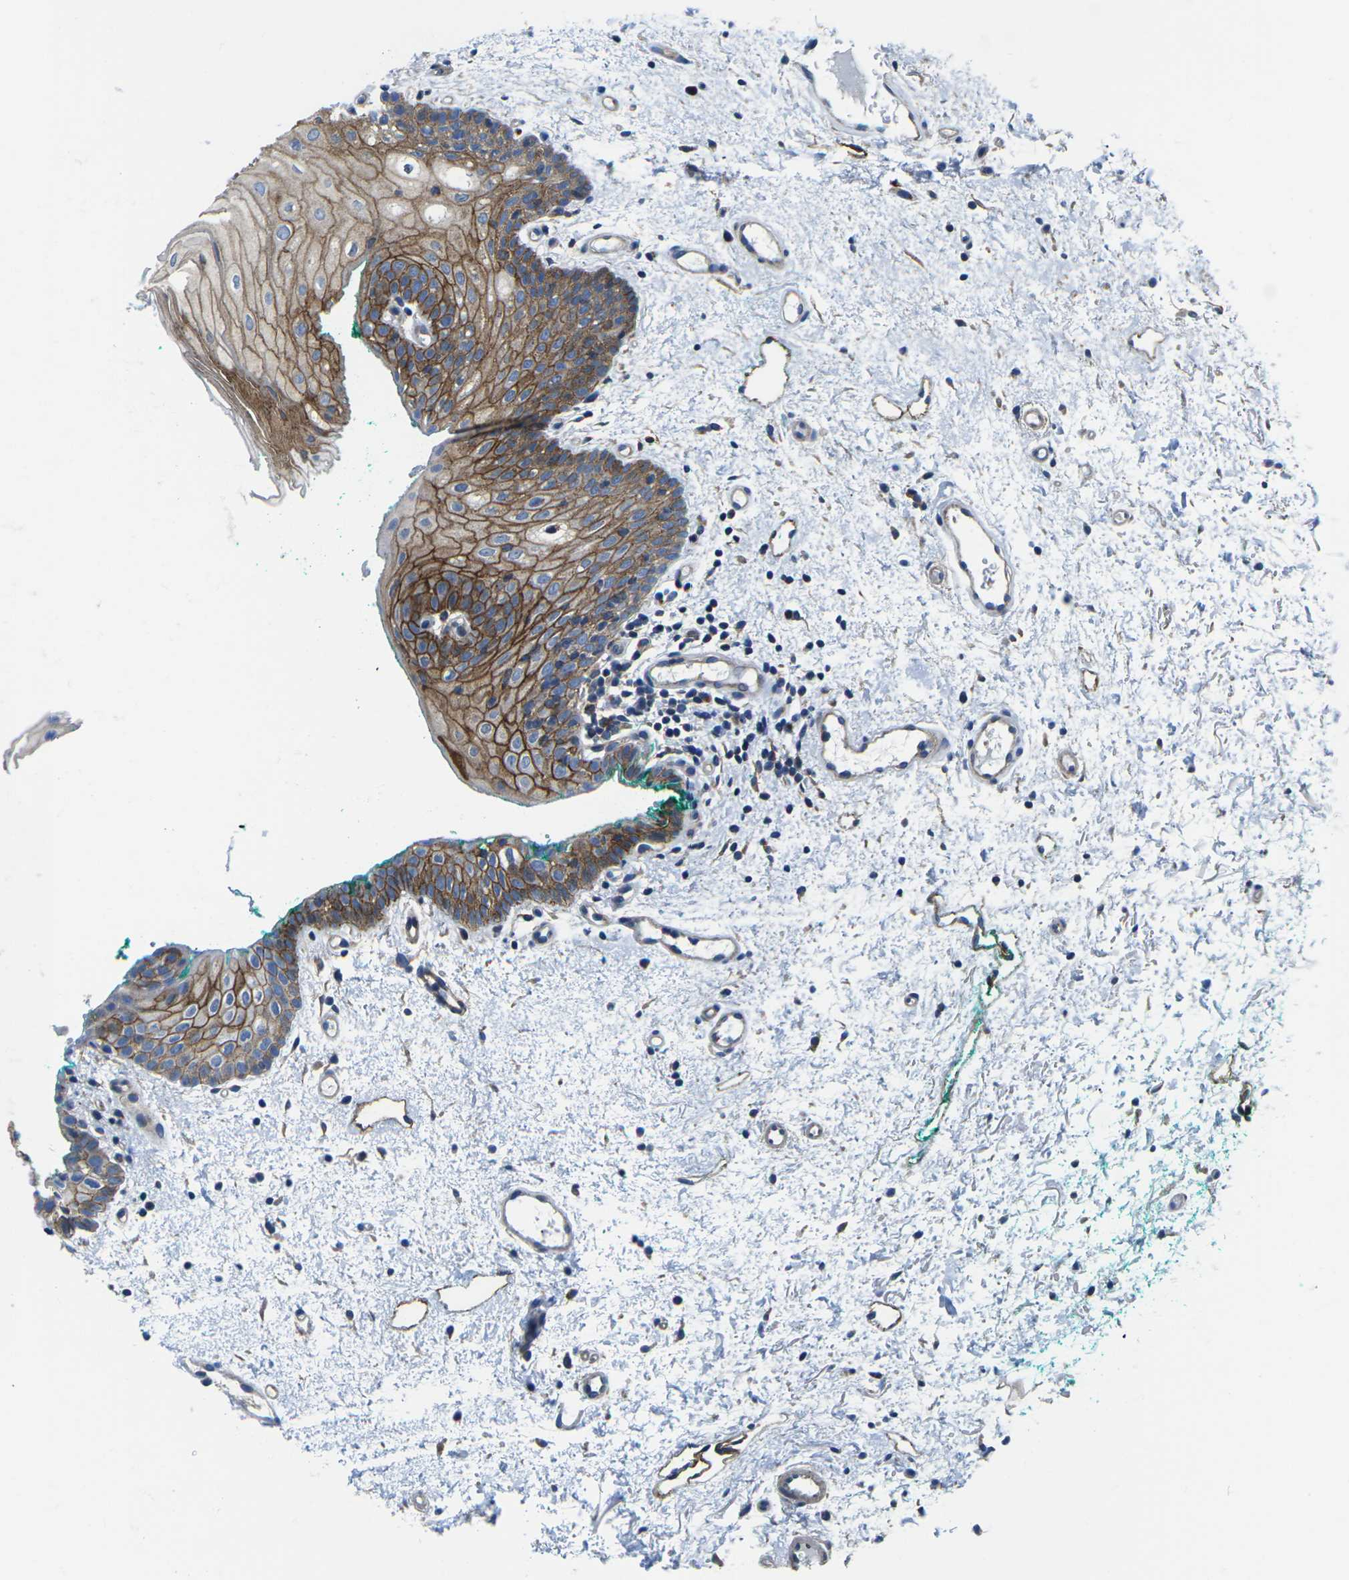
{"staining": {"intensity": "strong", "quantity": "25%-75%", "location": "cytoplasmic/membranous"}, "tissue": "oral mucosa", "cell_type": "Squamous epithelial cells", "image_type": "normal", "snomed": [{"axis": "morphology", "description": "Normal tissue, NOS"}, {"axis": "morphology", "description": "Squamous cell carcinoma, NOS"}, {"axis": "topography", "description": "Oral tissue"}, {"axis": "topography", "description": "Salivary gland"}, {"axis": "topography", "description": "Head-Neck"}], "caption": "Human oral mucosa stained with a brown dye shows strong cytoplasmic/membranous positive positivity in about 25%-75% of squamous epithelial cells.", "gene": "DLG1", "patient": {"sex": "female", "age": 62}}